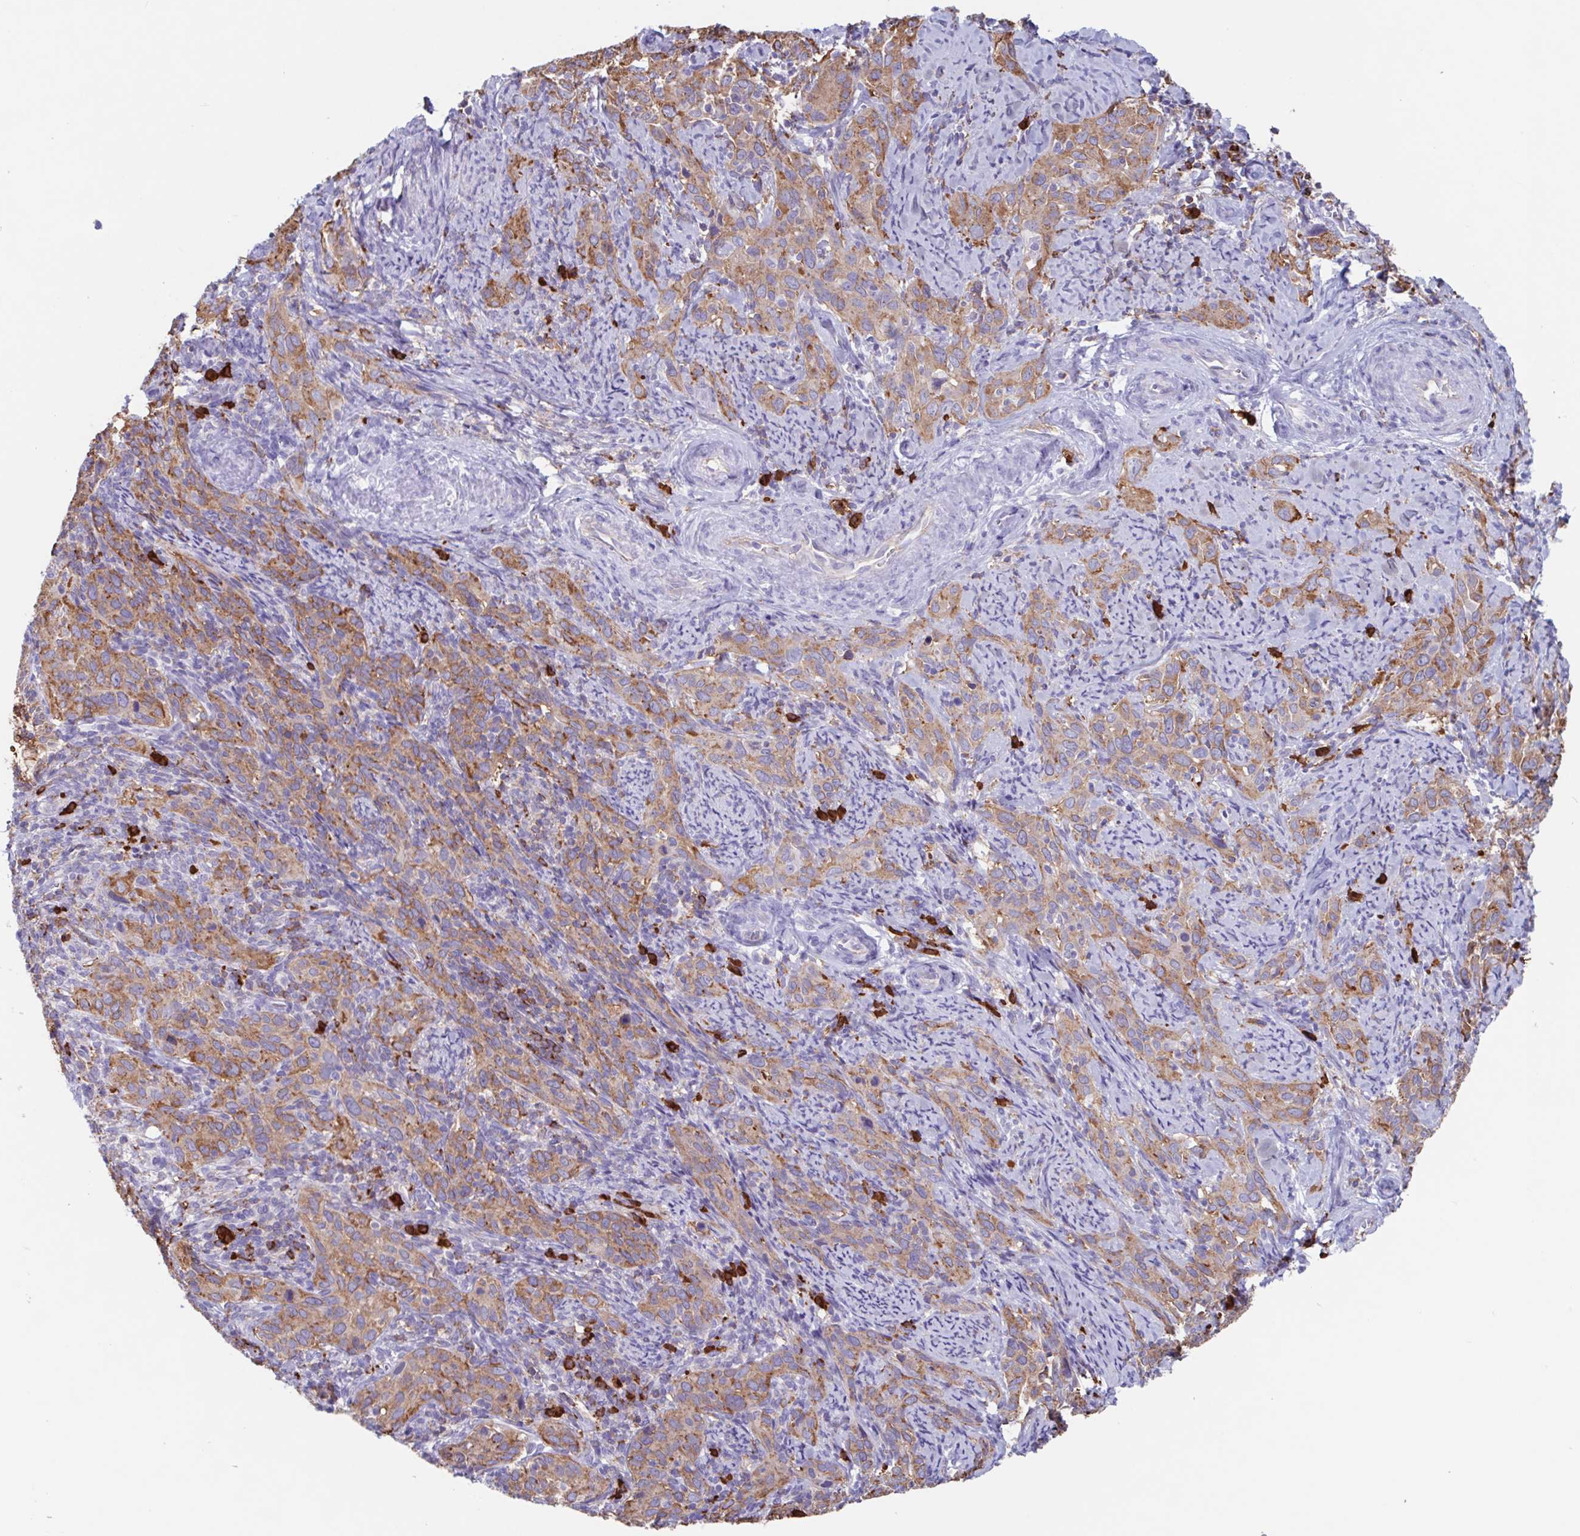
{"staining": {"intensity": "weak", "quantity": ">75%", "location": "cytoplasmic/membranous"}, "tissue": "cervical cancer", "cell_type": "Tumor cells", "image_type": "cancer", "snomed": [{"axis": "morphology", "description": "Squamous cell carcinoma, NOS"}, {"axis": "topography", "description": "Cervix"}], "caption": "Immunohistochemistry (IHC) (DAB) staining of cervical squamous cell carcinoma shows weak cytoplasmic/membranous protein positivity in approximately >75% of tumor cells.", "gene": "TPD52", "patient": {"sex": "female", "age": 51}}